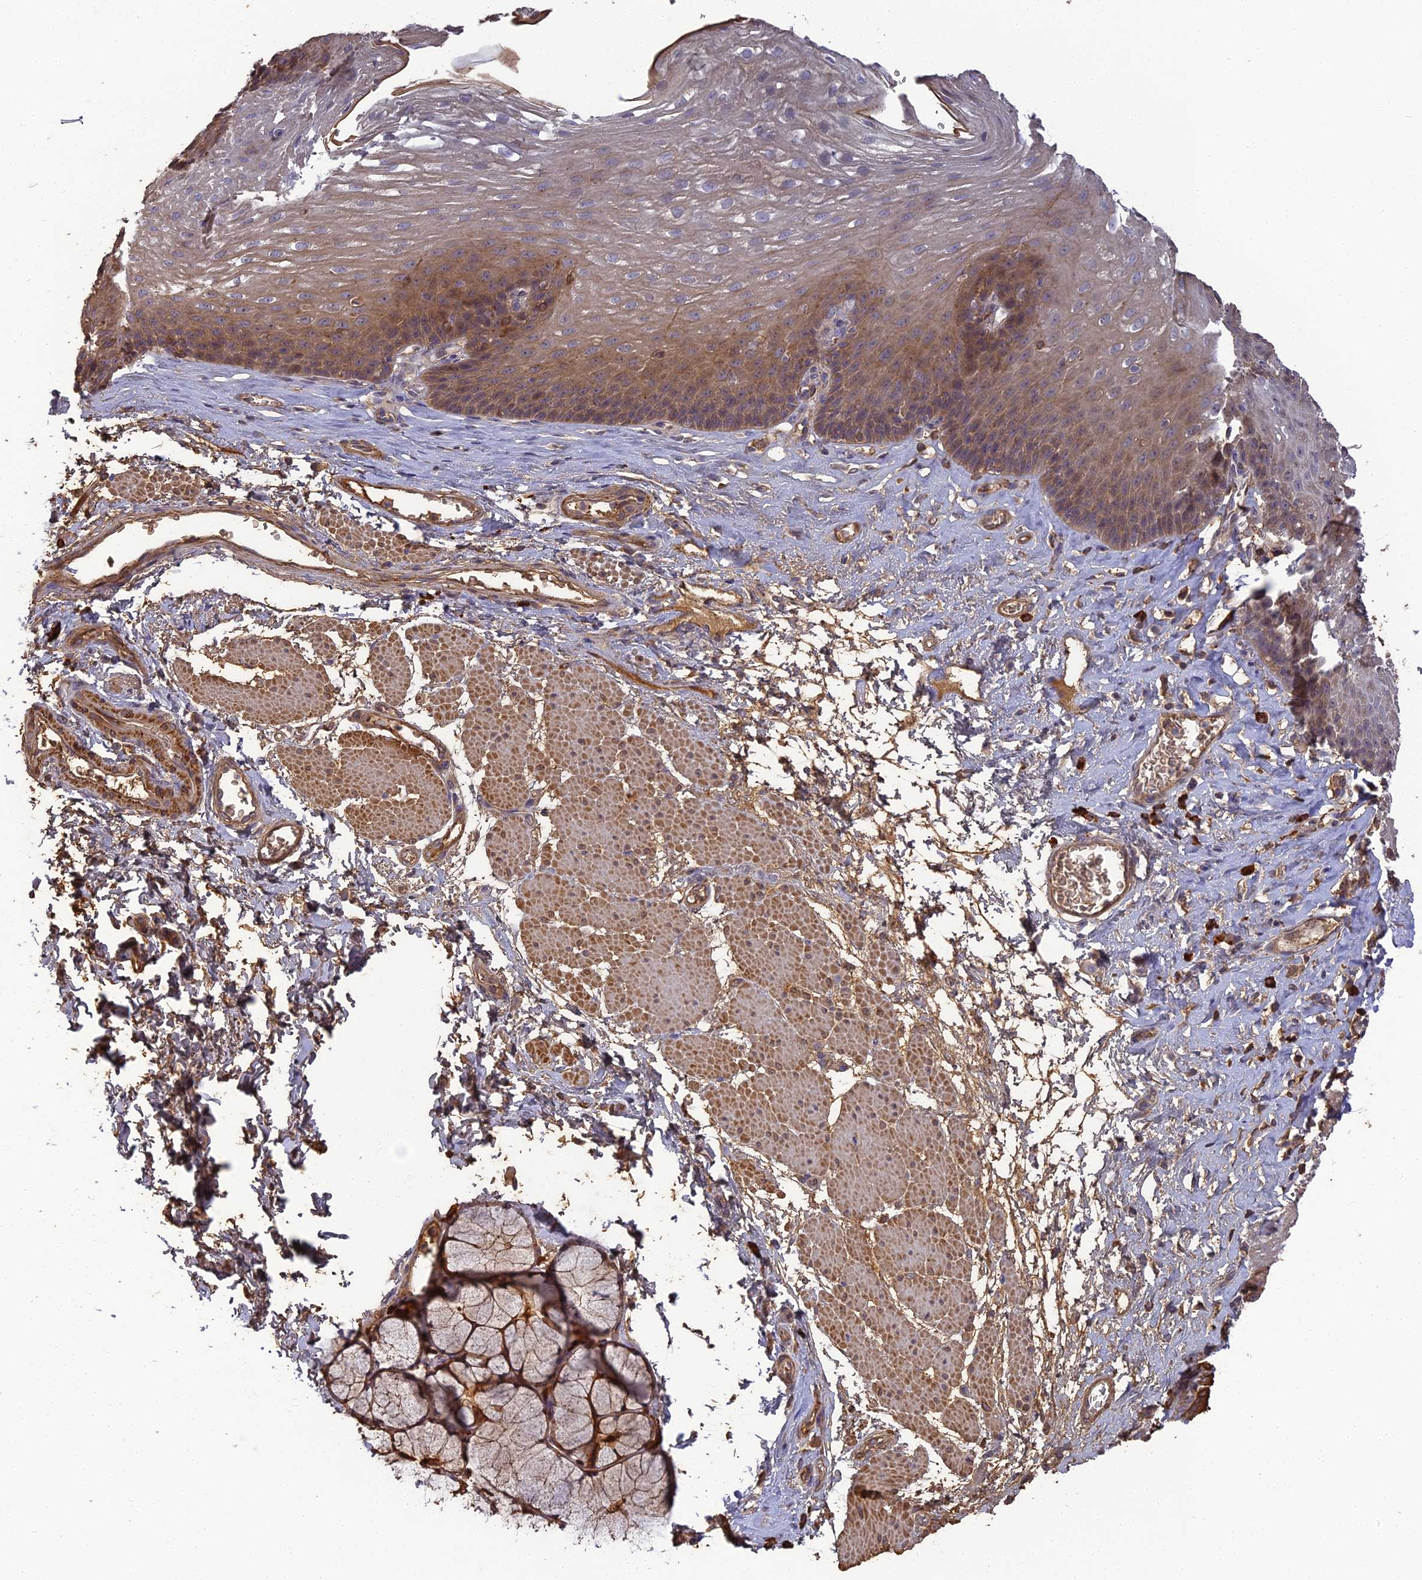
{"staining": {"intensity": "moderate", "quantity": "25%-75%", "location": "cytoplasmic/membranous"}, "tissue": "esophagus", "cell_type": "Squamous epithelial cells", "image_type": "normal", "snomed": [{"axis": "morphology", "description": "Normal tissue, NOS"}, {"axis": "topography", "description": "Esophagus"}], "caption": "Immunohistochemistry (IHC) (DAB (3,3'-diaminobenzidine)) staining of normal esophagus shows moderate cytoplasmic/membranous protein staining in about 25%-75% of squamous epithelial cells. (DAB IHC with brightfield microscopy, high magnification).", "gene": "ERMAP", "patient": {"sex": "female", "age": 66}}